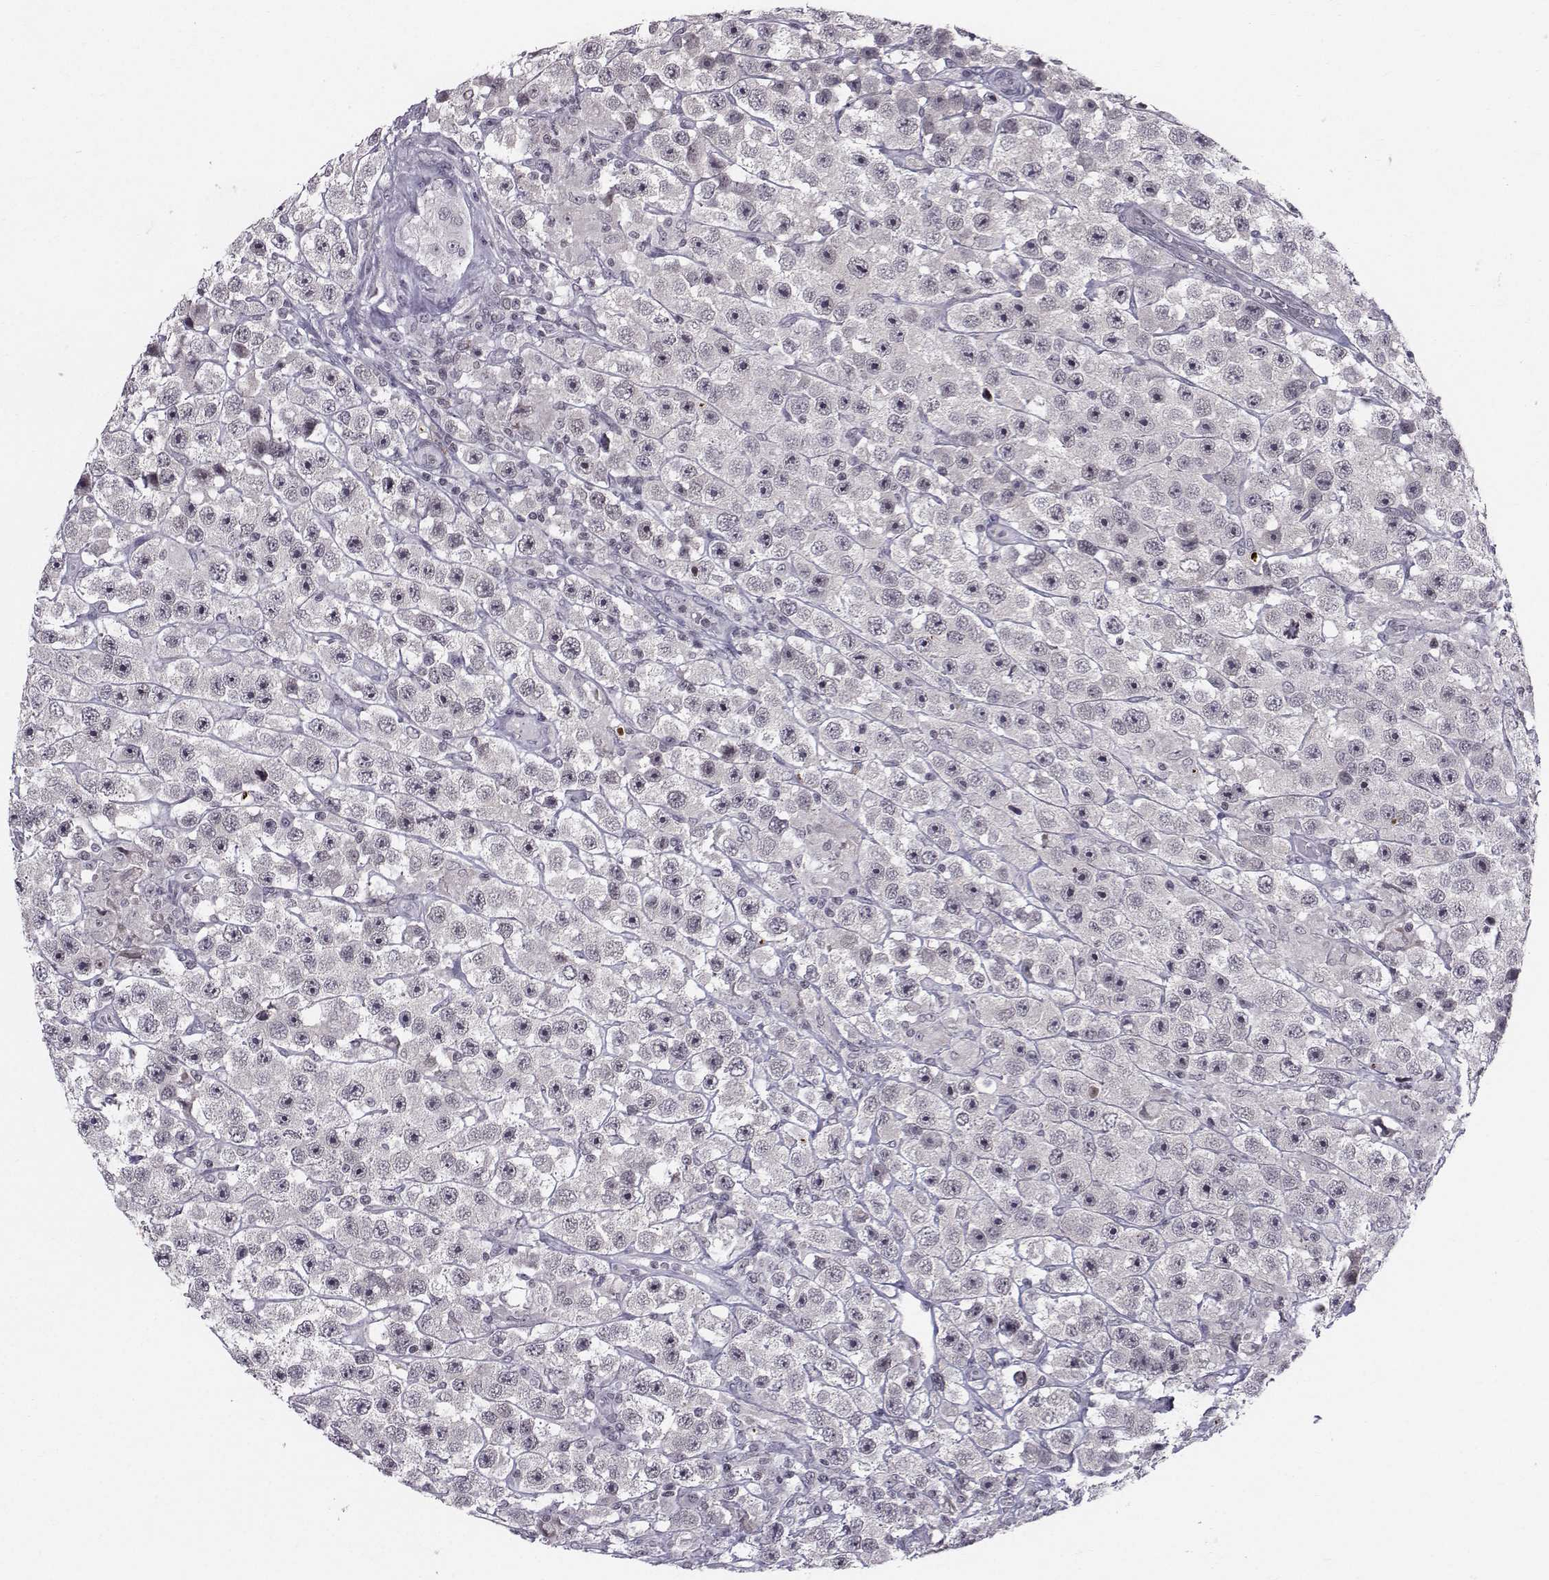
{"staining": {"intensity": "negative", "quantity": "none", "location": "none"}, "tissue": "testis cancer", "cell_type": "Tumor cells", "image_type": "cancer", "snomed": [{"axis": "morphology", "description": "Seminoma, NOS"}, {"axis": "topography", "description": "Testis"}], "caption": "Protein analysis of seminoma (testis) exhibits no significant positivity in tumor cells.", "gene": "MARCHF4", "patient": {"sex": "male", "age": 45}}